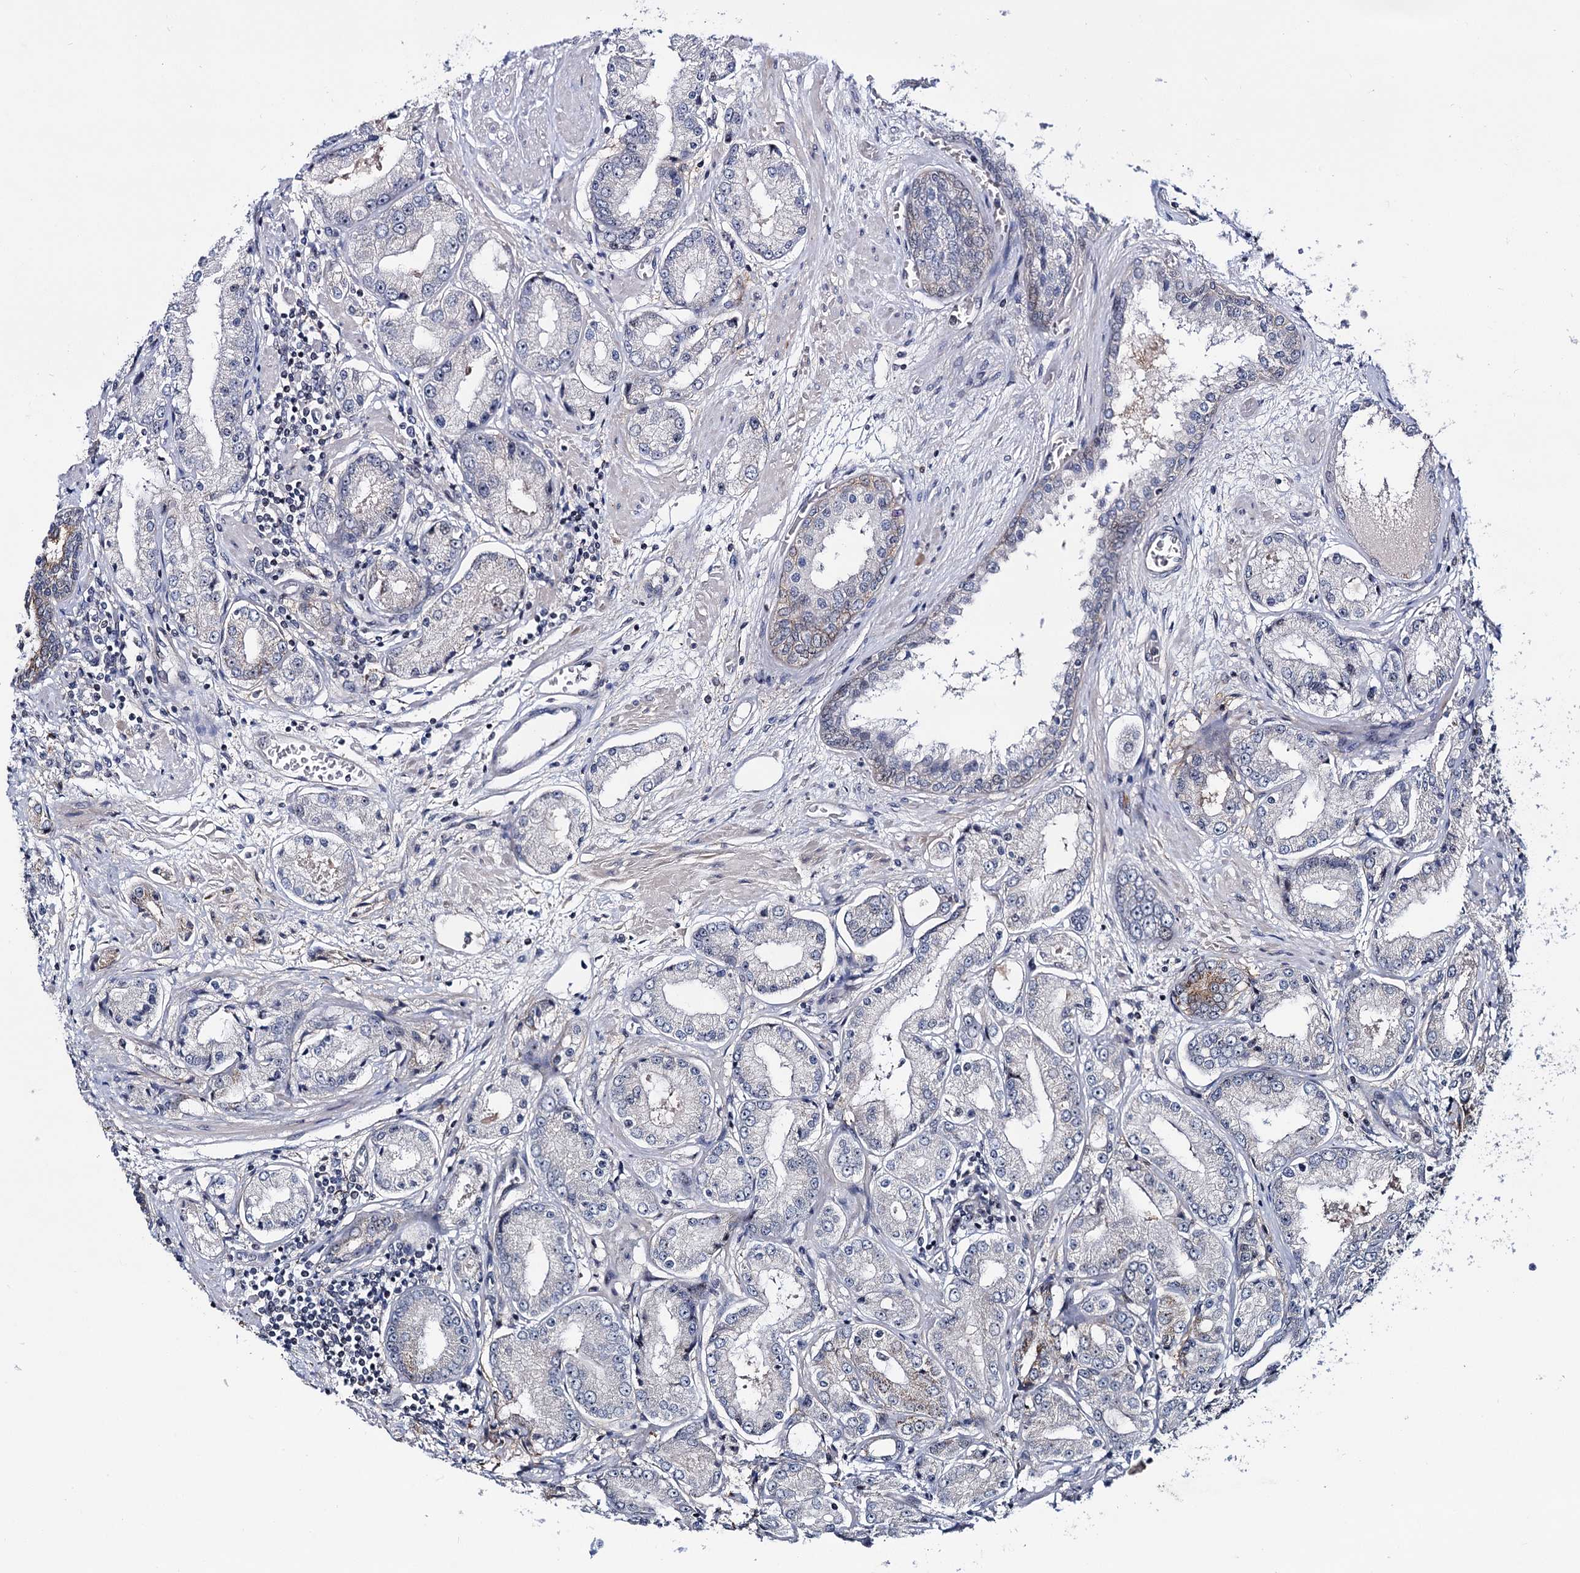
{"staining": {"intensity": "negative", "quantity": "none", "location": "none"}, "tissue": "prostate cancer", "cell_type": "Tumor cells", "image_type": "cancer", "snomed": [{"axis": "morphology", "description": "Adenocarcinoma, High grade"}, {"axis": "topography", "description": "Prostate"}], "caption": "Immunohistochemistry (IHC) histopathology image of neoplastic tissue: human prostate cancer stained with DAB displays no significant protein staining in tumor cells.", "gene": "SUPT20H", "patient": {"sex": "male", "age": 59}}